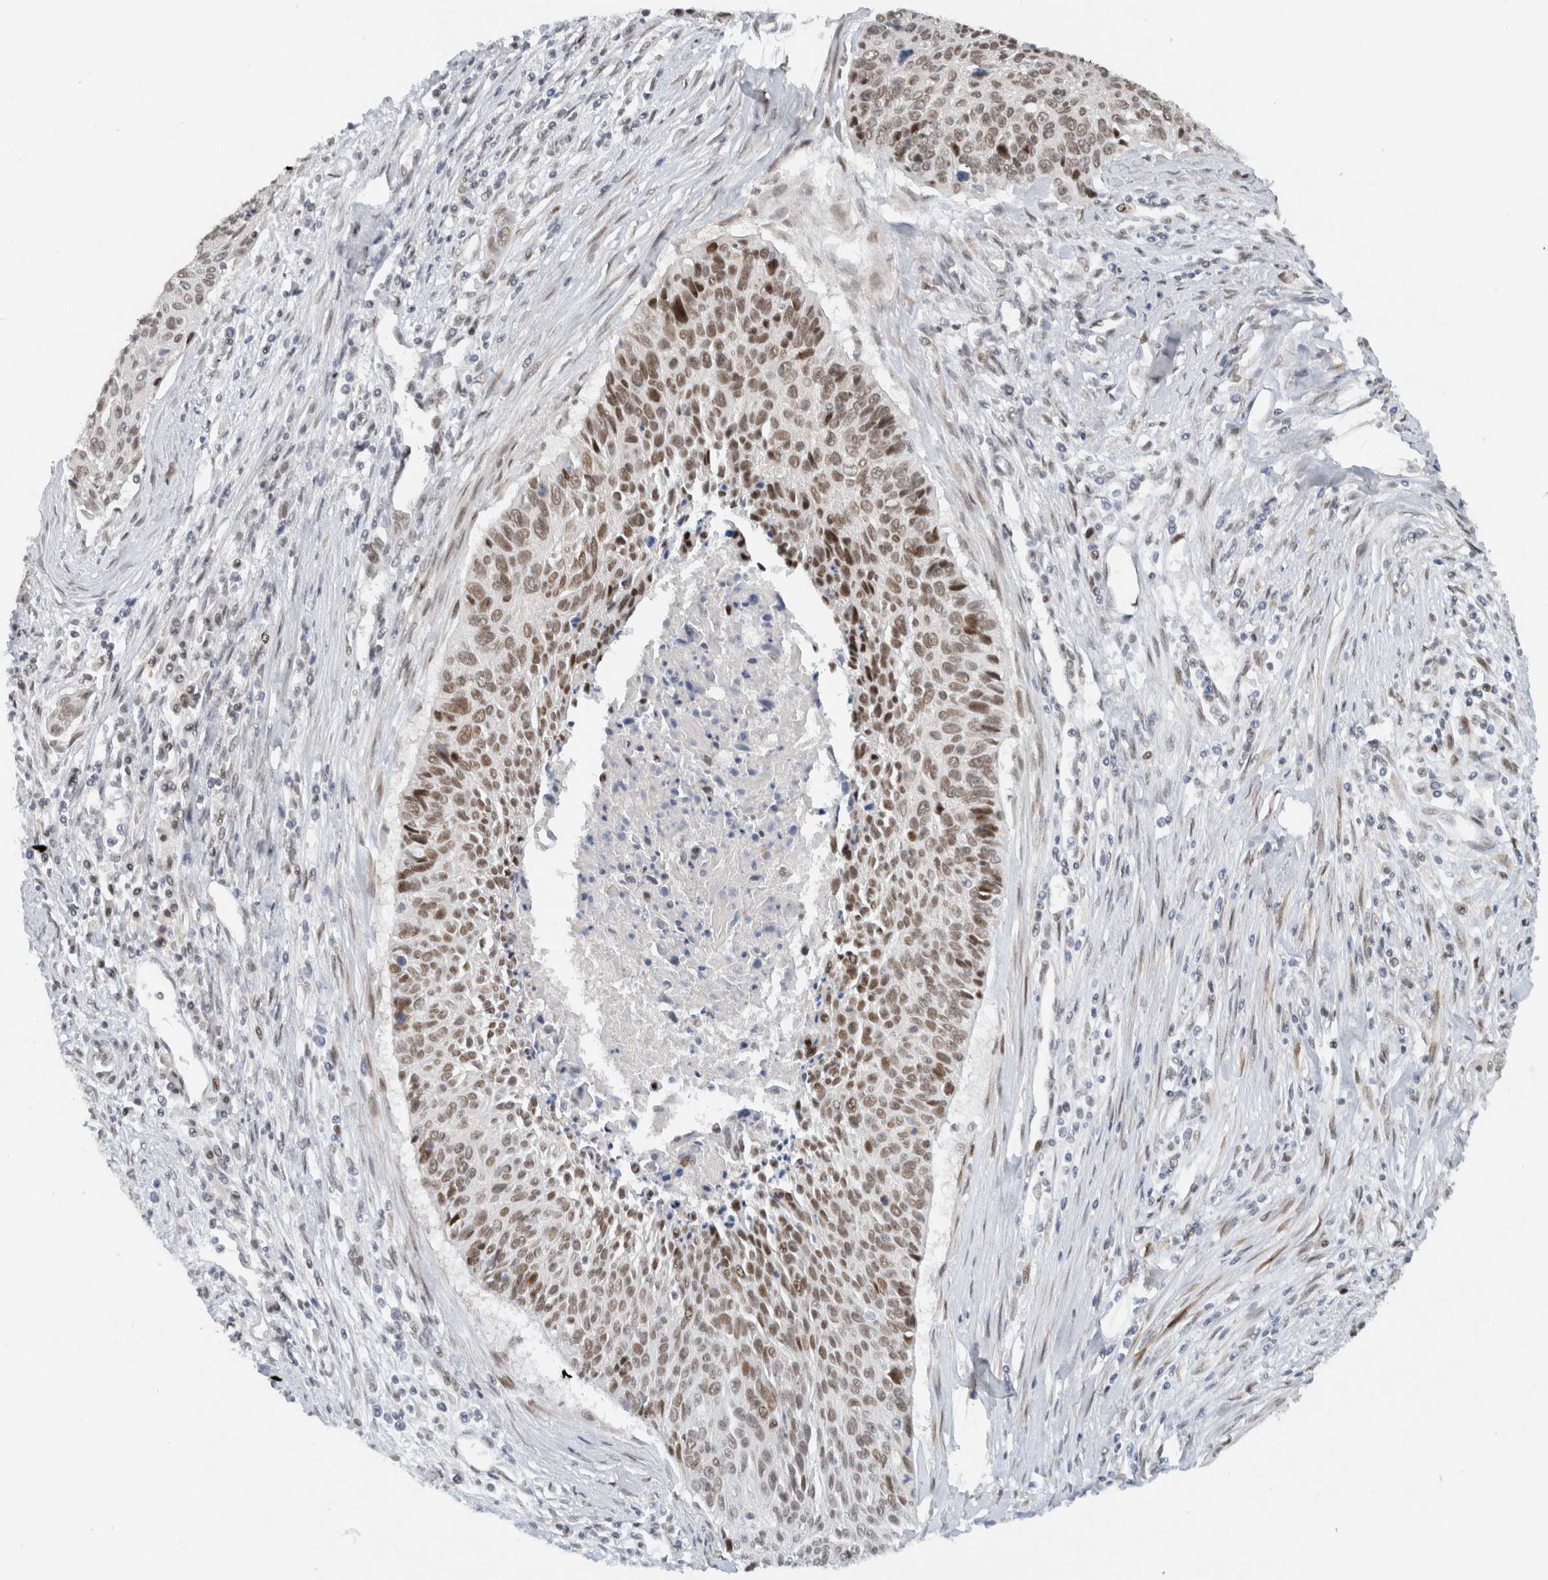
{"staining": {"intensity": "moderate", "quantity": ">75%", "location": "nuclear"}, "tissue": "cervical cancer", "cell_type": "Tumor cells", "image_type": "cancer", "snomed": [{"axis": "morphology", "description": "Squamous cell carcinoma, NOS"}, {"axis": "topography", "description": "Cervix"}], "caption": "A high-resolution image shows immunohistochemistry staining of squamous cell carcinoma (cervical), which demonstrates moderate nuclear positivity in about >75% of tumor cells.", "gene": "HNRNPR", "patient": {"sex": "female", "age": 55}}